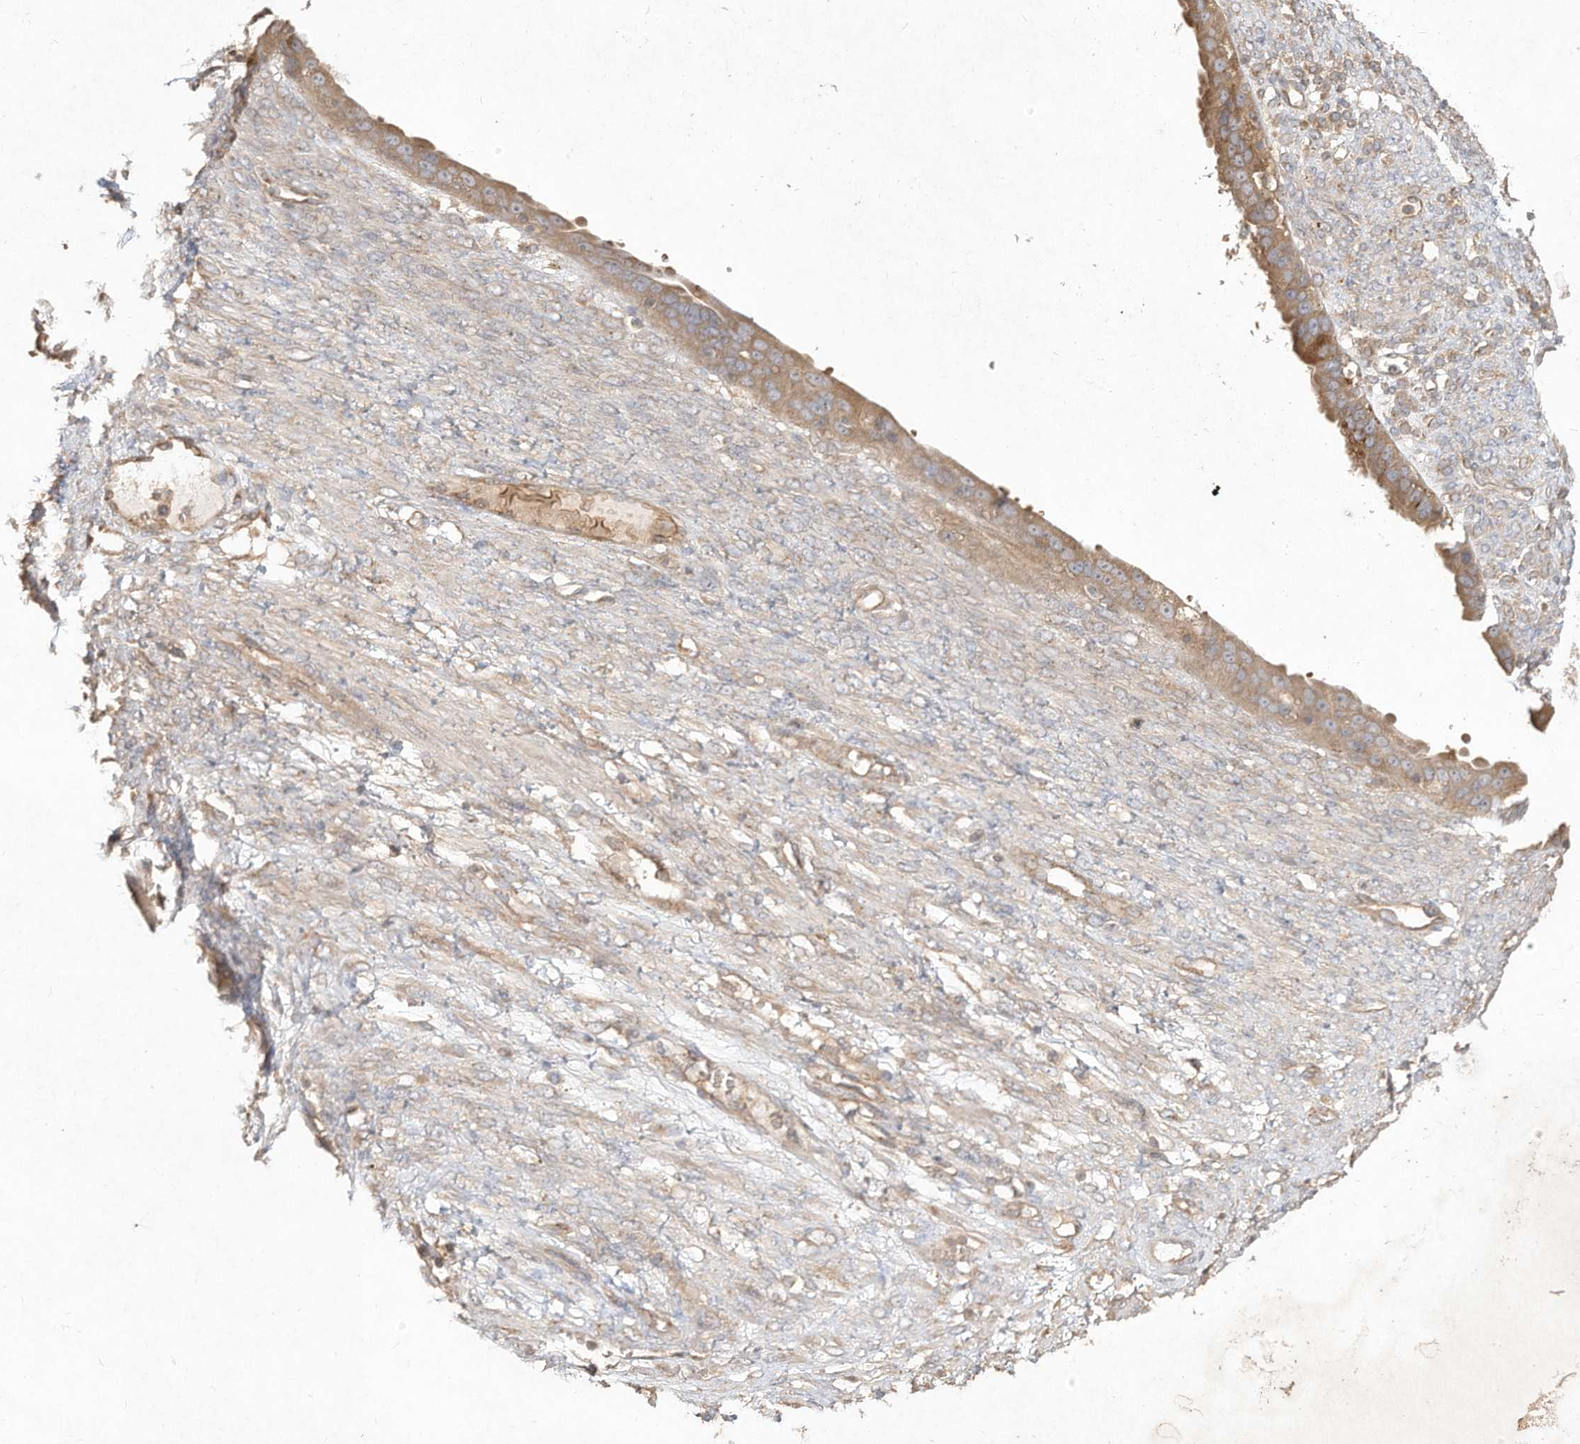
{"staining": {"intensity": "weak", "quantity": ">75%", "location": "cytoplasmic/membranous"}, "tissue": "ovarian cancer", "cell_type": "Tumor cells", "image_type": "cancer", "snomed": [{"axis": "morphology", "description": "Cystadenocarcinoma, serous, NOS"}, {"axis": "topography", "description": "Ovary"}], "caption": "Ovarian cancer stained with IHC shows weak cytoplasmic/membranous positivity in about >75% of tumor cells. (DAB (3,3'-diaminobenzidine) = brown stain, brightfield microscopy at high magnification).", "gene": "DYNC1I2", "patient": {"sex": "female", "age": 58}}